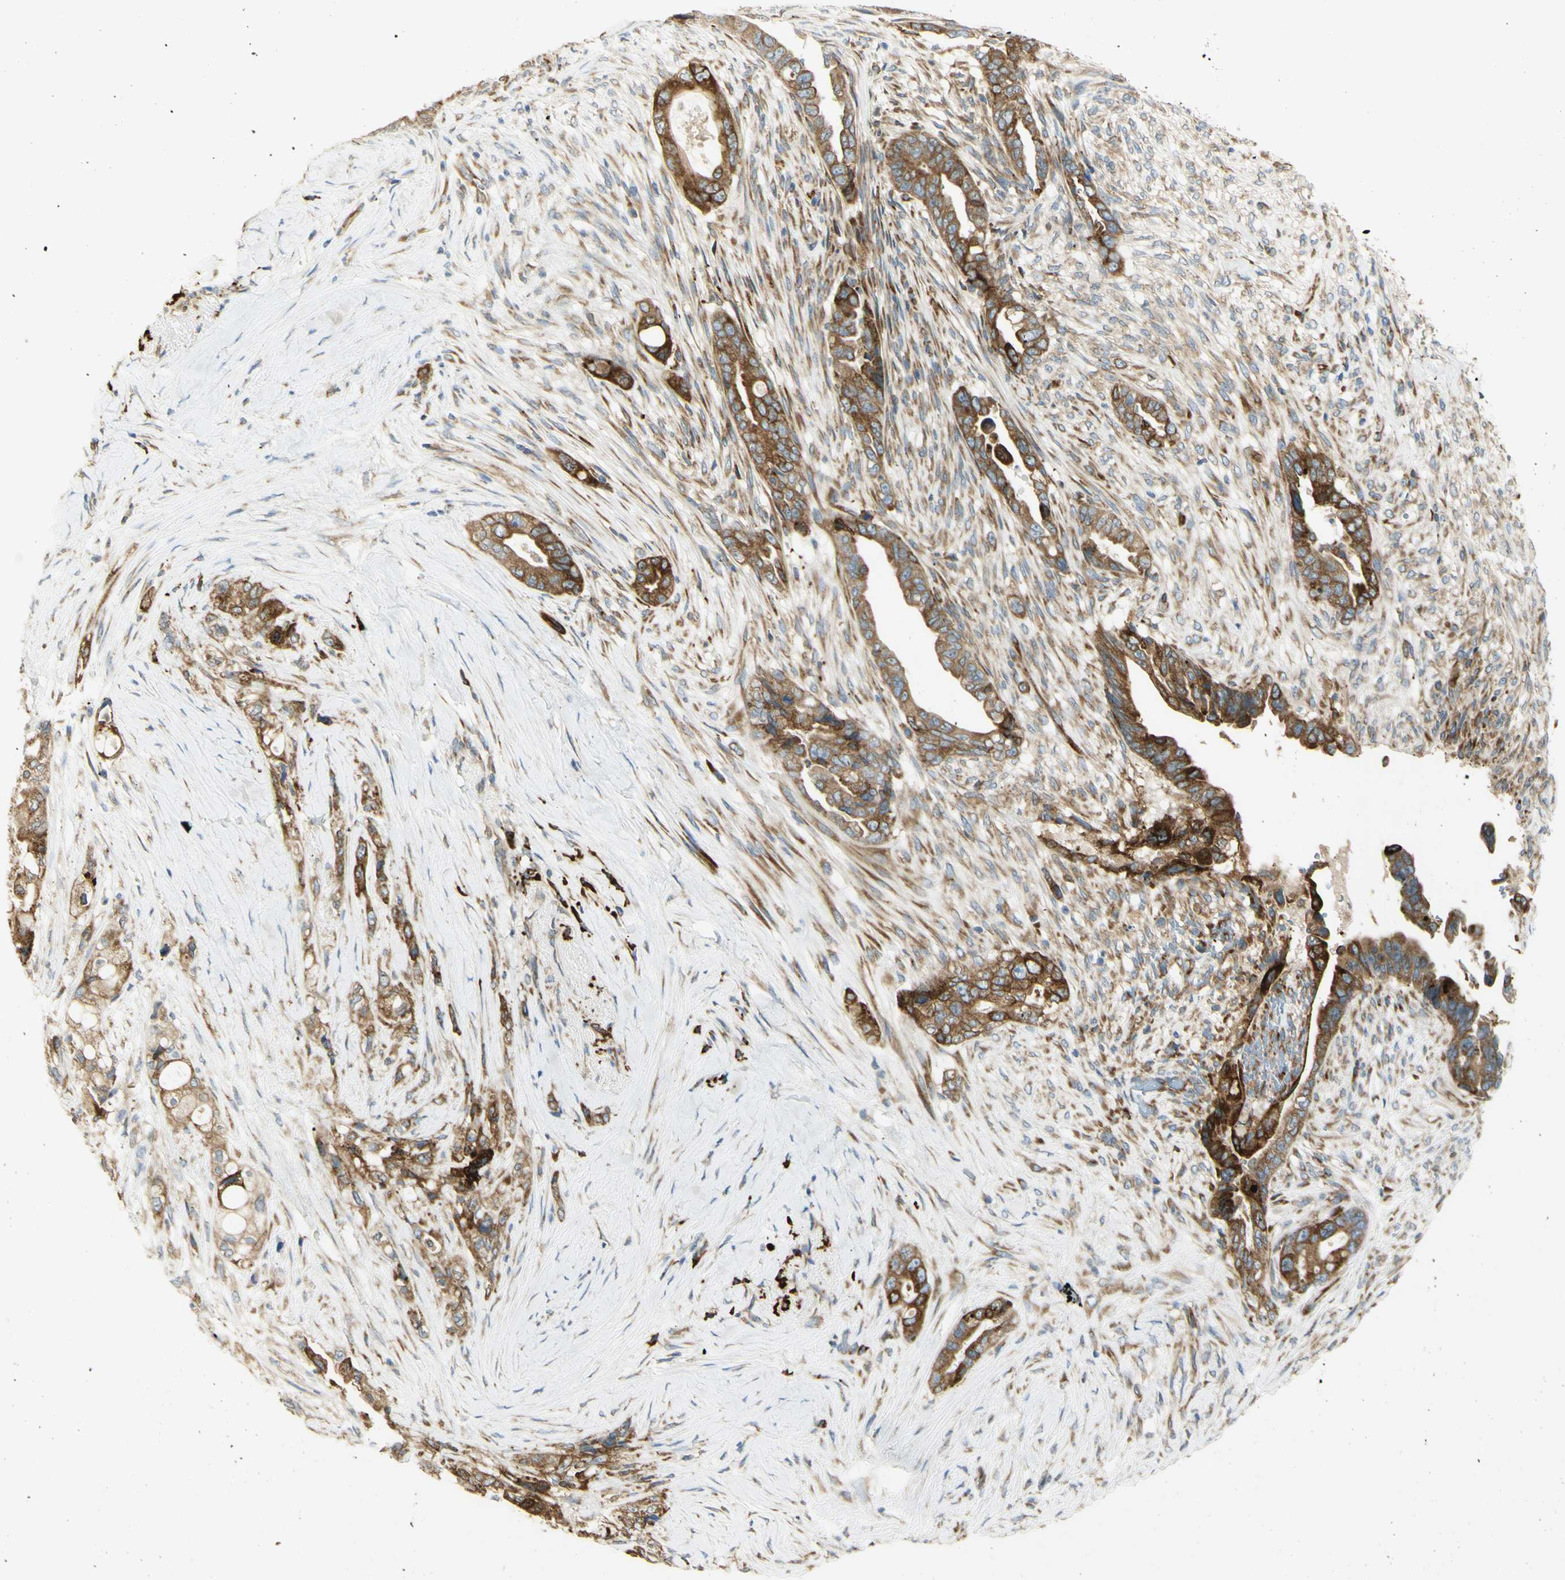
{"staining": {"intensity": "strong", "quantity": ">75%", "location": "cytoplasmic/membranous"}, "tissue": "pancreatic cancer", "cell_type": "Tumor cells", "image_type": "cancer", "snomed": [{"axis": "morphology", "description": "Adenocarcinoma, NOS"}, {"axis": "topography", "description": "Pancreas"}], "caption": "Immunohistochemical staining of human pancreatic cancer demonstrates high levels of strong cytoplasmic/membranous positivity in about >75% of tumor cells.", "gene": "MANF", "patient": {"sex": "male", "age": 70}}